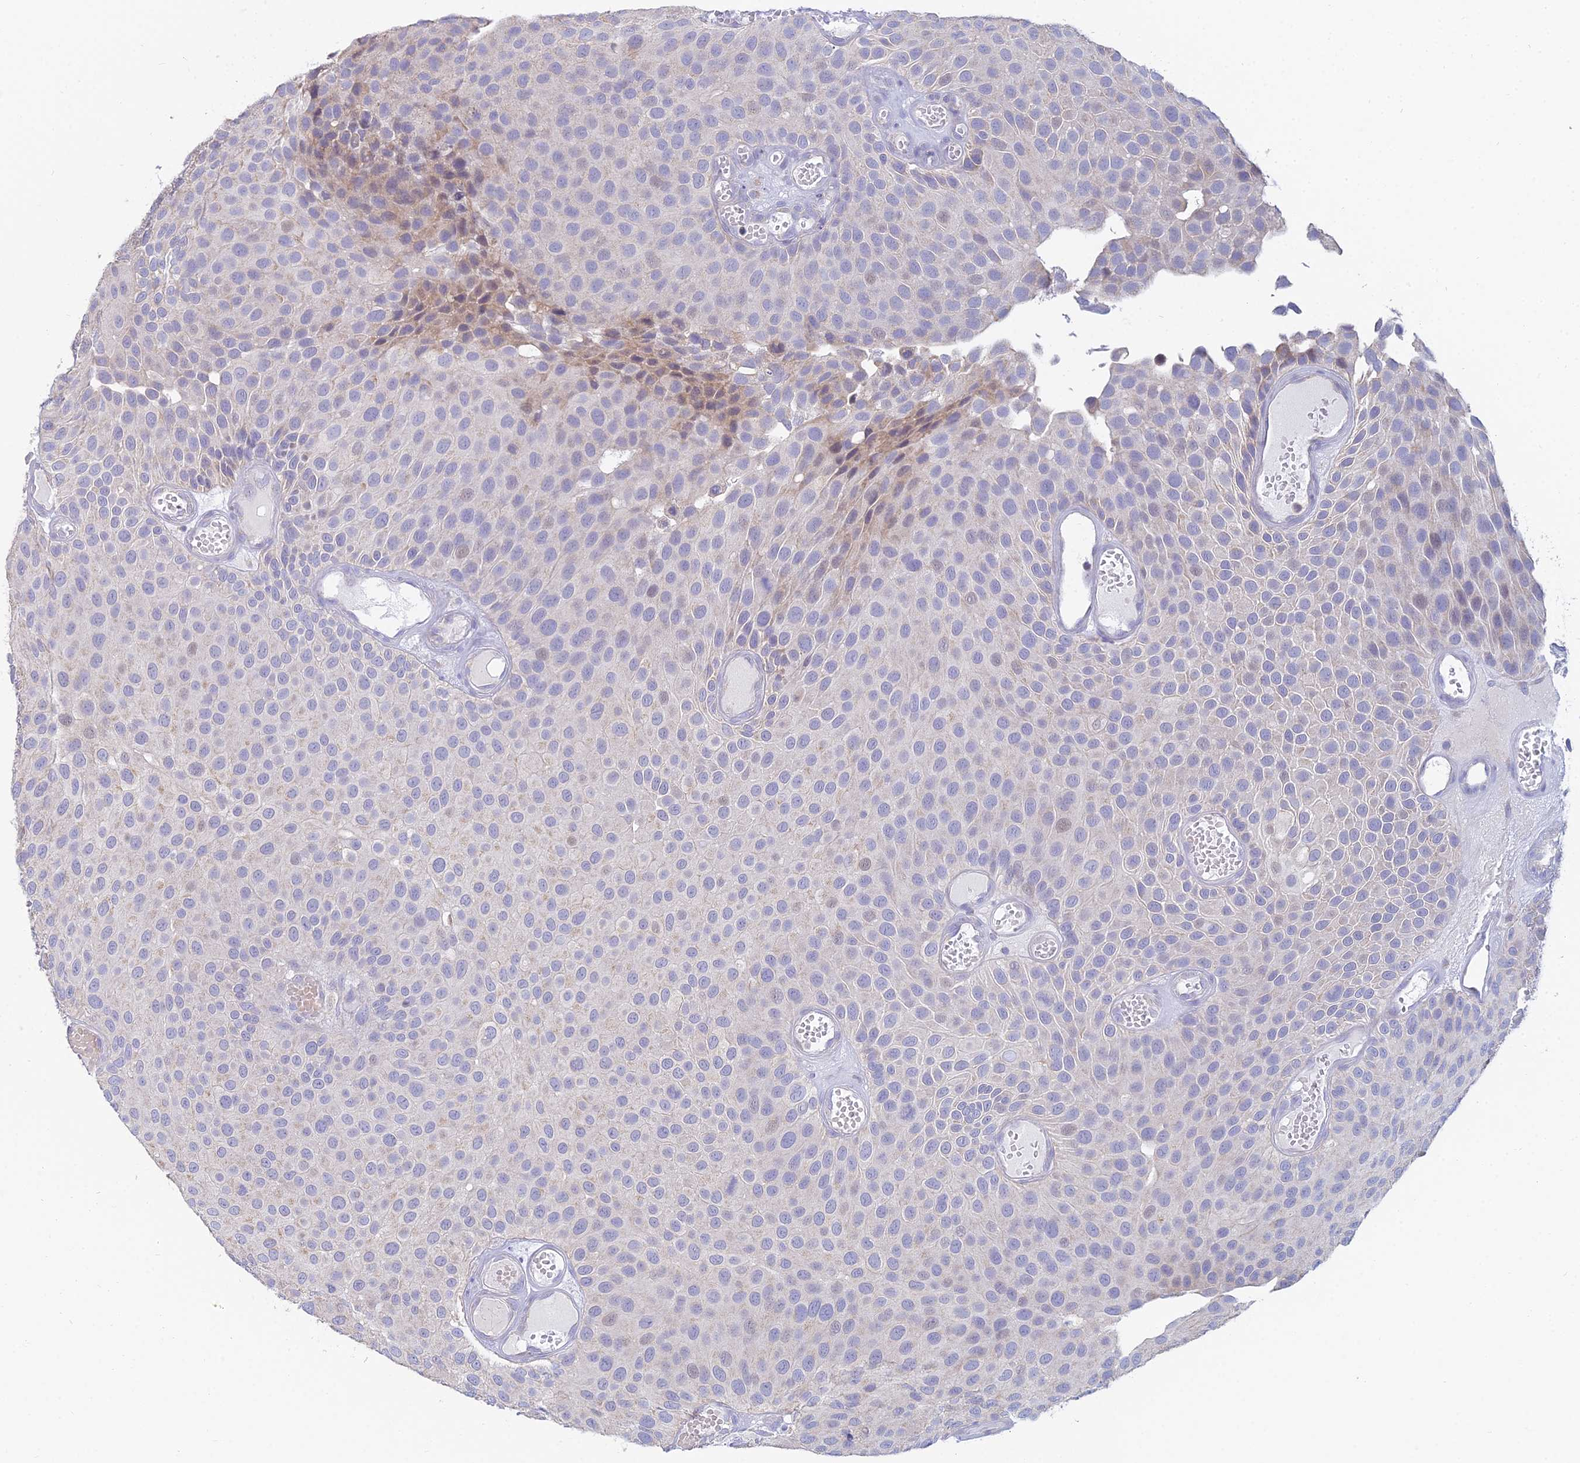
{"staining": {"intensity": "weak", "quantity": "<25%", "location": "cytoplasmic/membranous"}, "tissue": "urothelial cancer", "cell_type": "Tumor cells", "image_type": "cancer", "snomed": [{"axis": "morphology", "description": "Urothelial carcinoma, Low grade"}, {"axis": "topography", "description": "Urinary bladder"}], "caption": "Tumor cells are negative for protein expression in human urothelial carcinoma (low-grade). (DAB (3,3'-diaminobenzidine) immunohistochemistry with hematoxylin counter stain).", "gene": "CFAP206", "patient": {"sex": "male", "age": 89}}